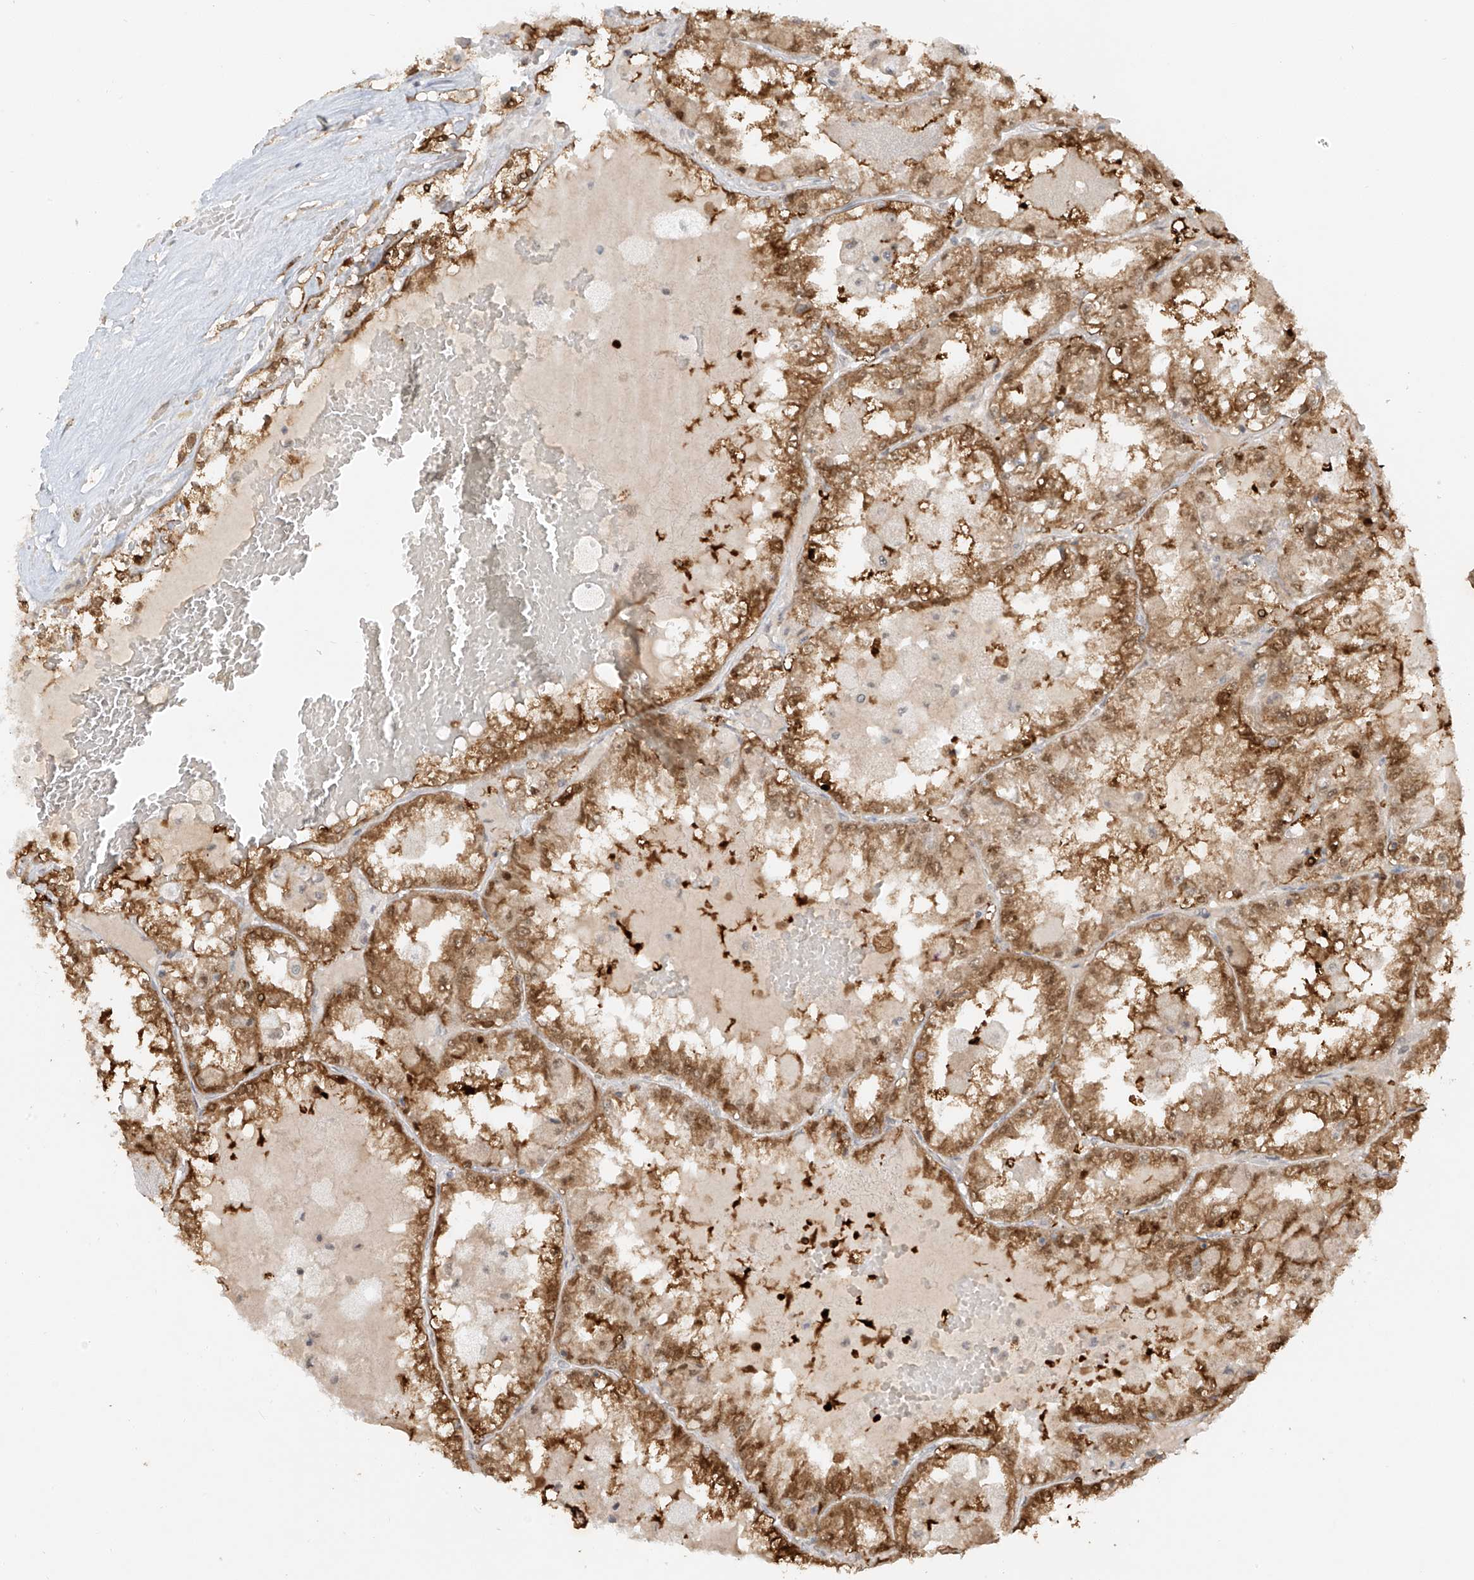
{"staining": {"intensity": "moderate", "quantity": ">75%", "location": "cytoplasmic/membranous"}, "tissue": "renal cancer", "cell_type": "Tumor cells", "image_type": "cancer", "snomed": [{"axis": "morphology", "description": "Adenocarcinoma, NOS"}, {"axis": "topography", "description": "Kidney"}], "caption": "Human adenocarcinoma (renal) stained with a protein marker displays moderate staining in tumor cells.", "gene": "MIPEP", "patient": {"sex": "female", "age": 56}}